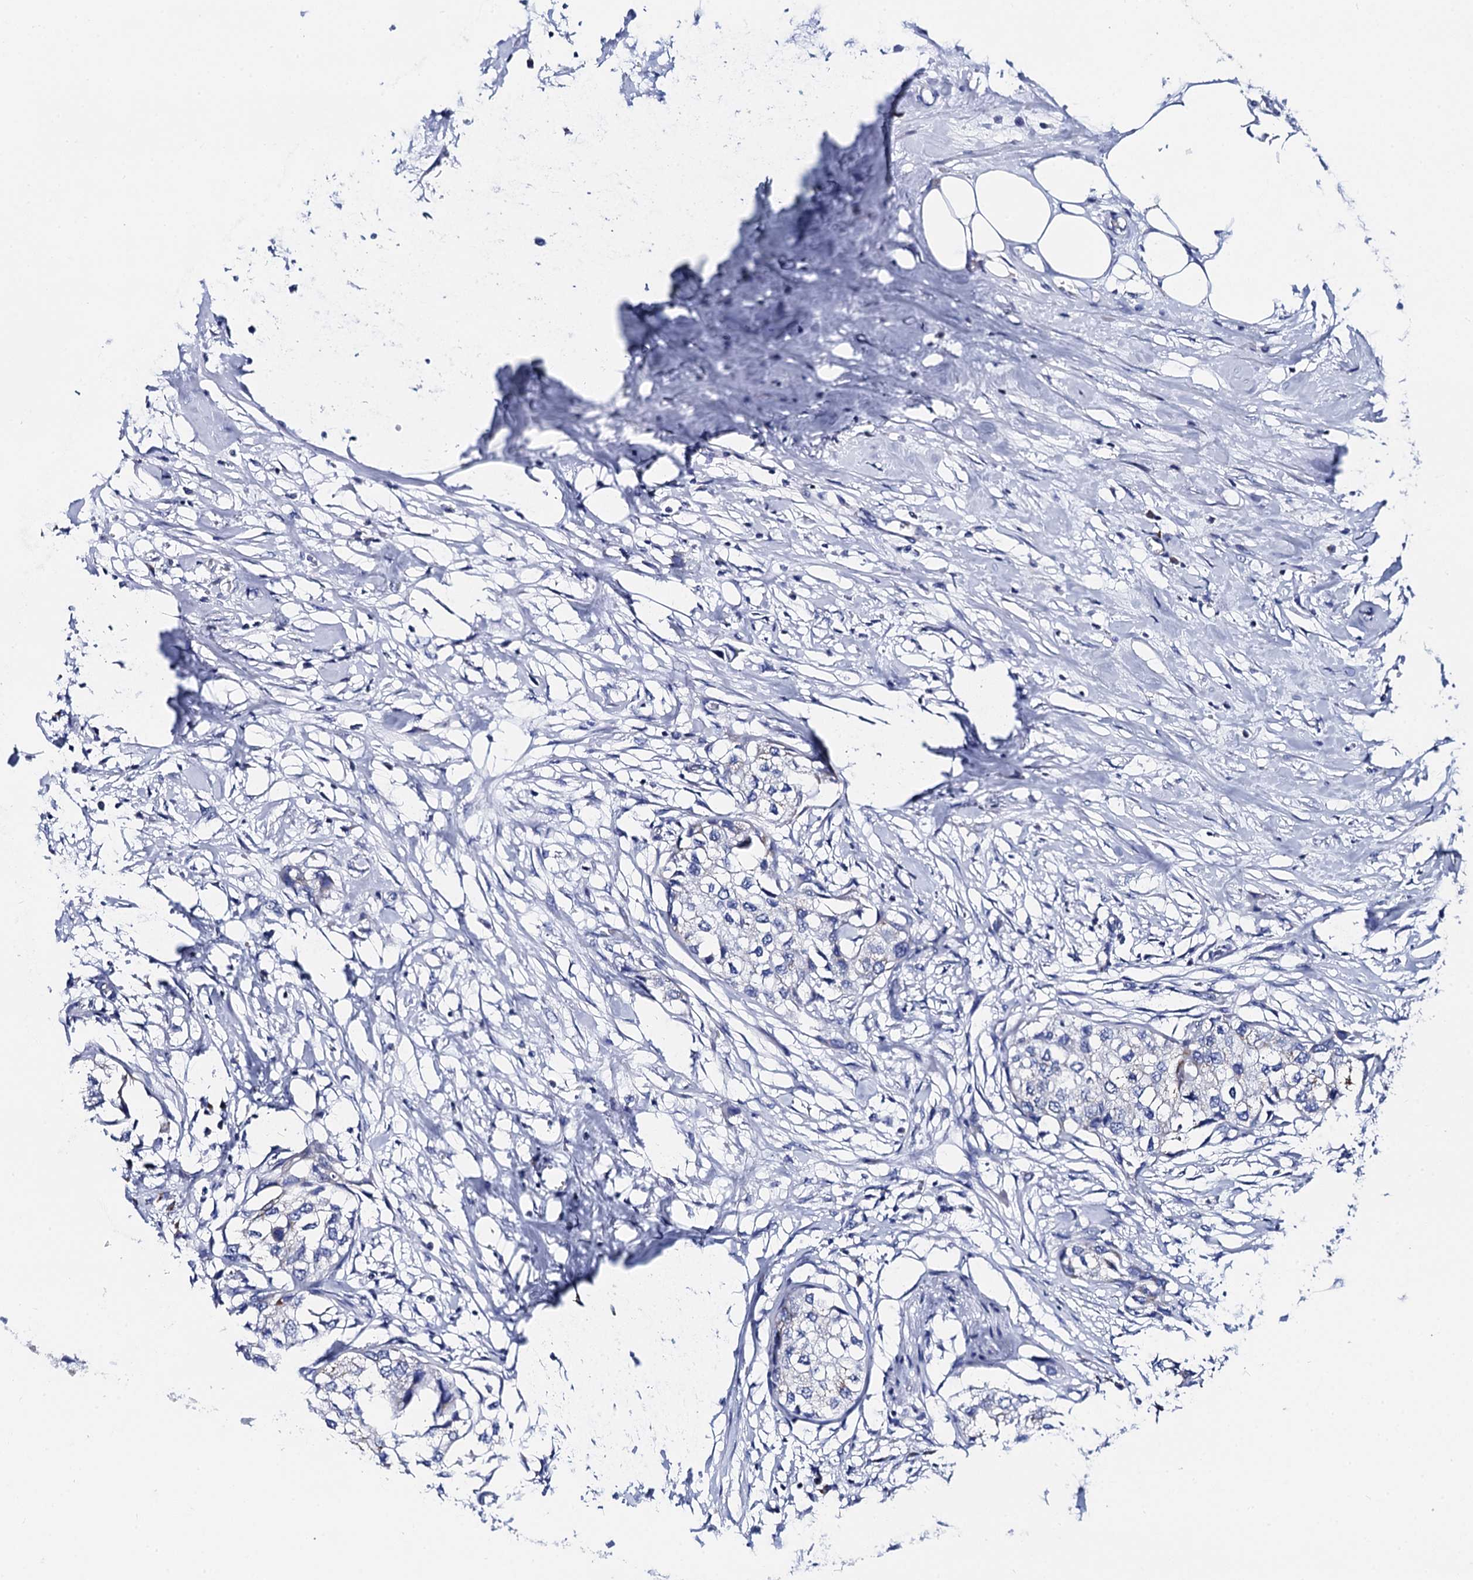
{"staining": {"intensity": "negative", "quantity": "none", "location": "none"}, "tissue": "urothelial cancer", "cell_type": "Tumor cells", "image_type": "cancer", "snomed": [{"axis": "morphology", "description": "Urothelial carcinoma, High grade"}, {"axis": "topography", "description": "Urinary bladder"}], "caption": "High power microscopy photomicrograph of an immunohistochemistry (IHC) histopathology image of urothelial cancer, revealing no significant expression in tumor cells.", "gene": "ACADSB", "patient": {"sex": "male", "age": 64}}